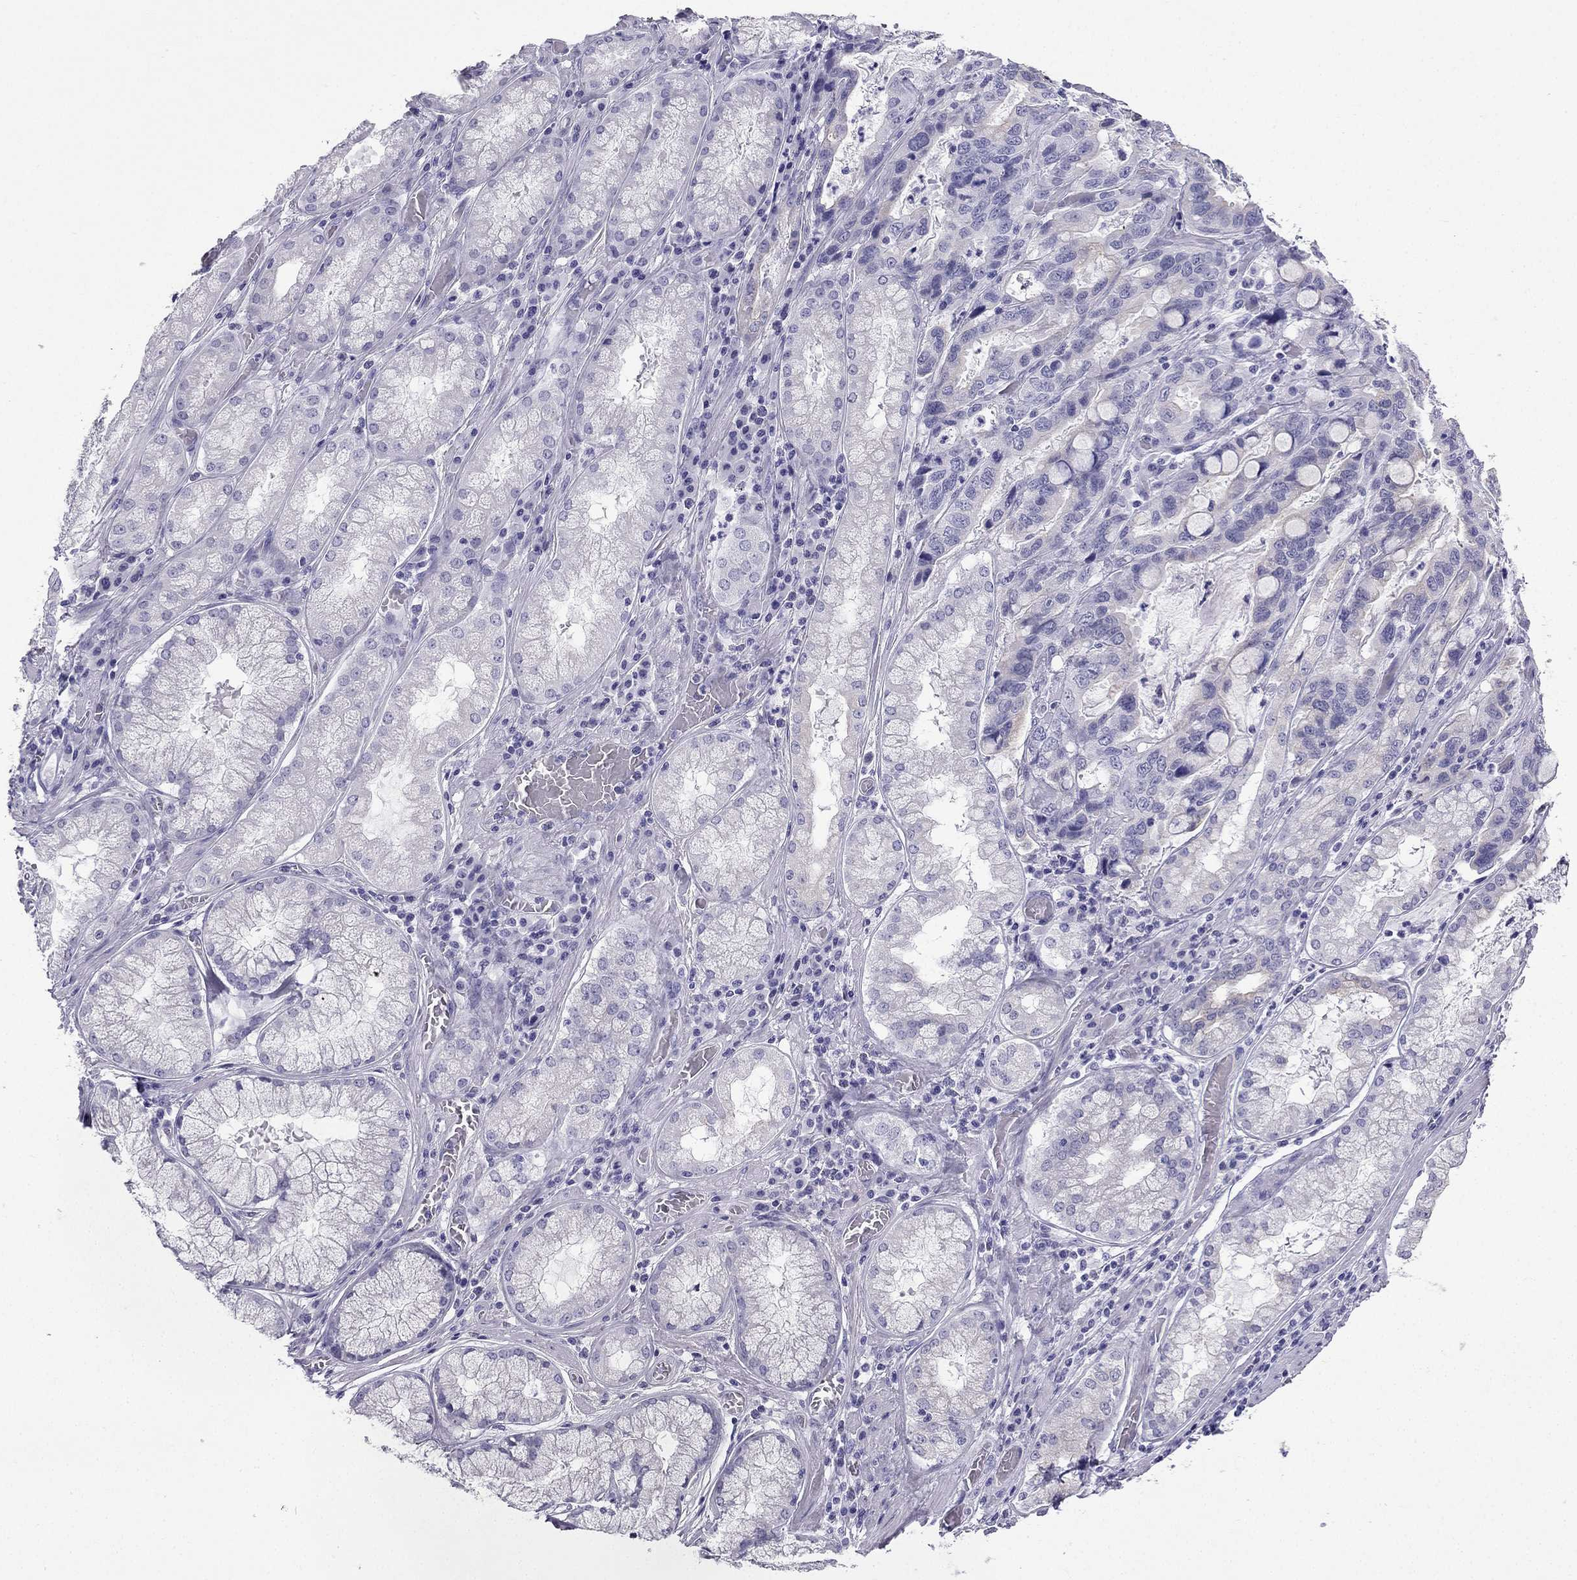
{"staining": {"intensity": "weak", "quantity": "<25%", "location": "cytoplasmic/membranous"}, "tissue": "stomach cancer", "cell_type": "Tumor cells", "image_type": "cancer", "snomed": [{"axis": "morphology", "description": "Adenocarcinoma, NOS"}, {"axis": "topography", "description": "Stomach, lower"}], "caption": "Immunohistochemistry (IHC) of human stomach cancer (adenocarcinoma) exhibits no expression in tumor cells. (DAB (3,3'-diaminobenzidine) immunohistochemistry with hematoxylin counter stain).", "gene": "GJA8", "patient": {"sex": "female", "age": 76}}